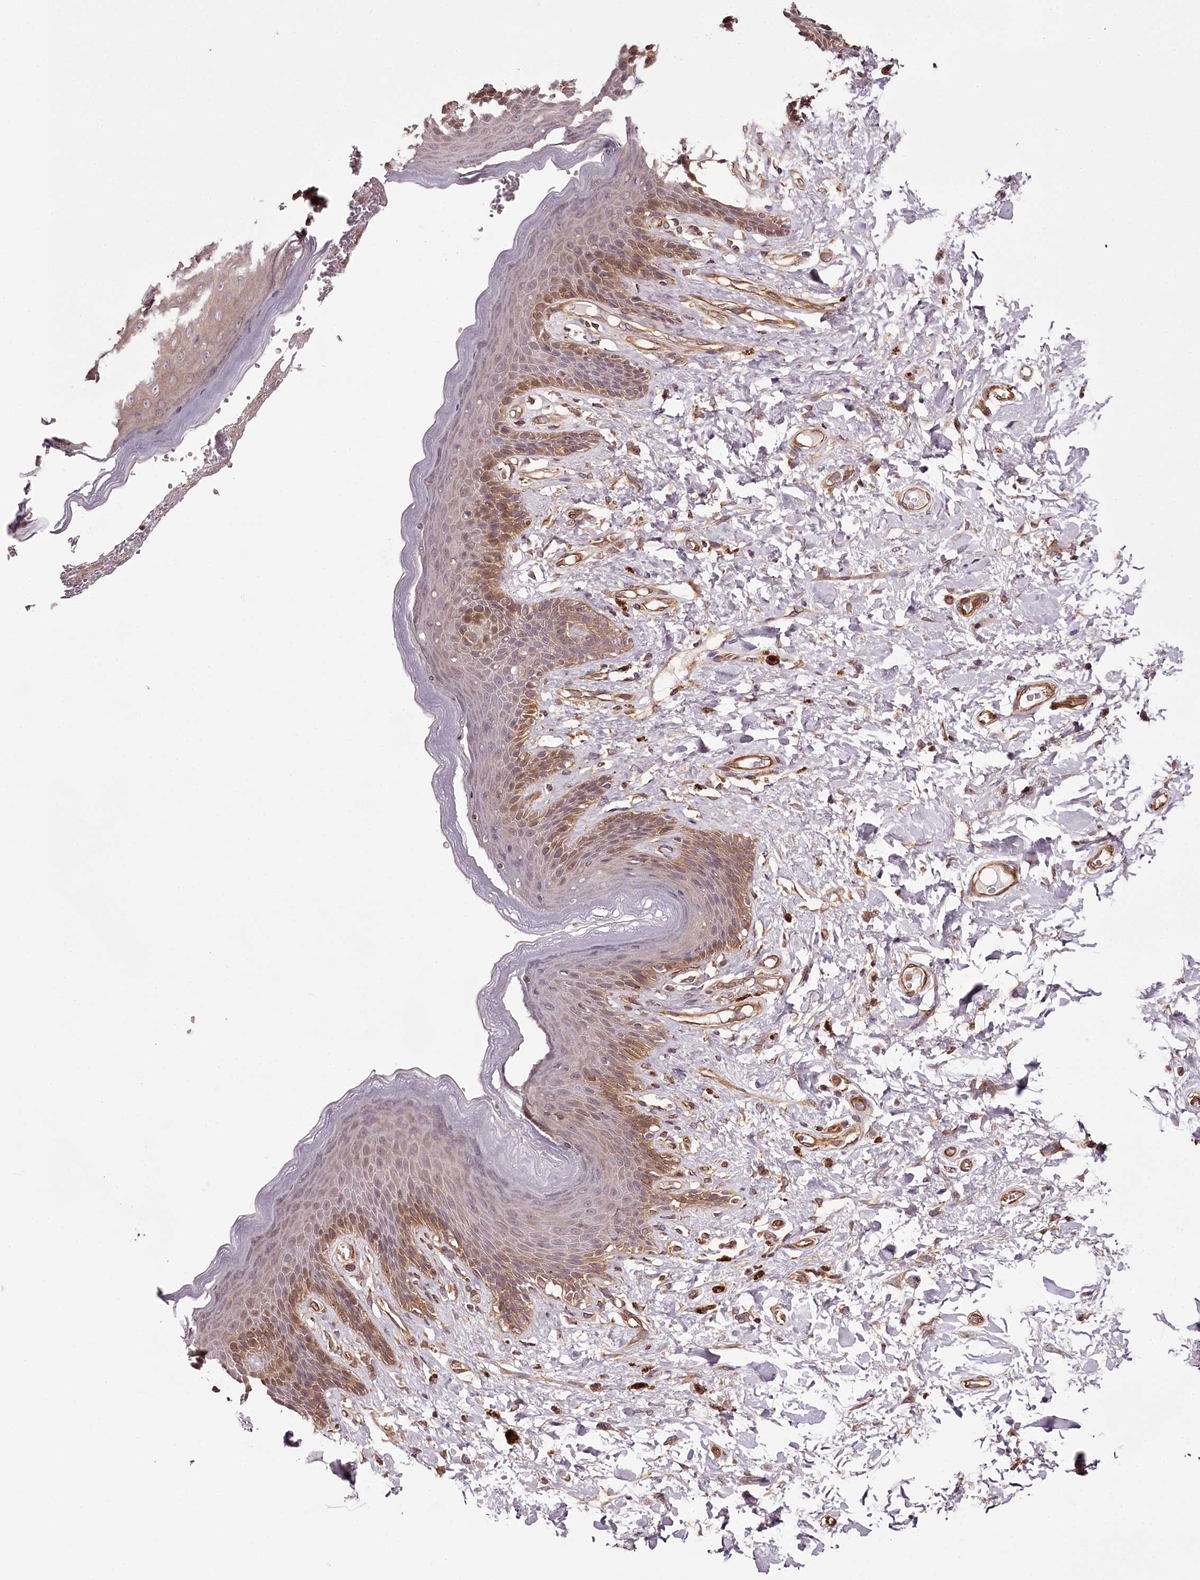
{"staining": {"intensity": "moderate", "quantity": ">75%", "location": "cytoplasmic/membranous"}, "tissue": "skin", "cell_type": "Epidermal cells", "image_type": "normal", "snomed": [{"axis": "morphology", "description": "Normal tissue, NOS"}, {"axis": "topography", "description": "Anal"}], "caption": "DAB (3,3'-diaminobenzidine) immunohistochemical staining of benign human skin shows moderate cytoplasmic/membranous protein expression in about >75% of epidermal cells.", "gene": "TARS1", "patient": {"sex": "female", "age": 78}}